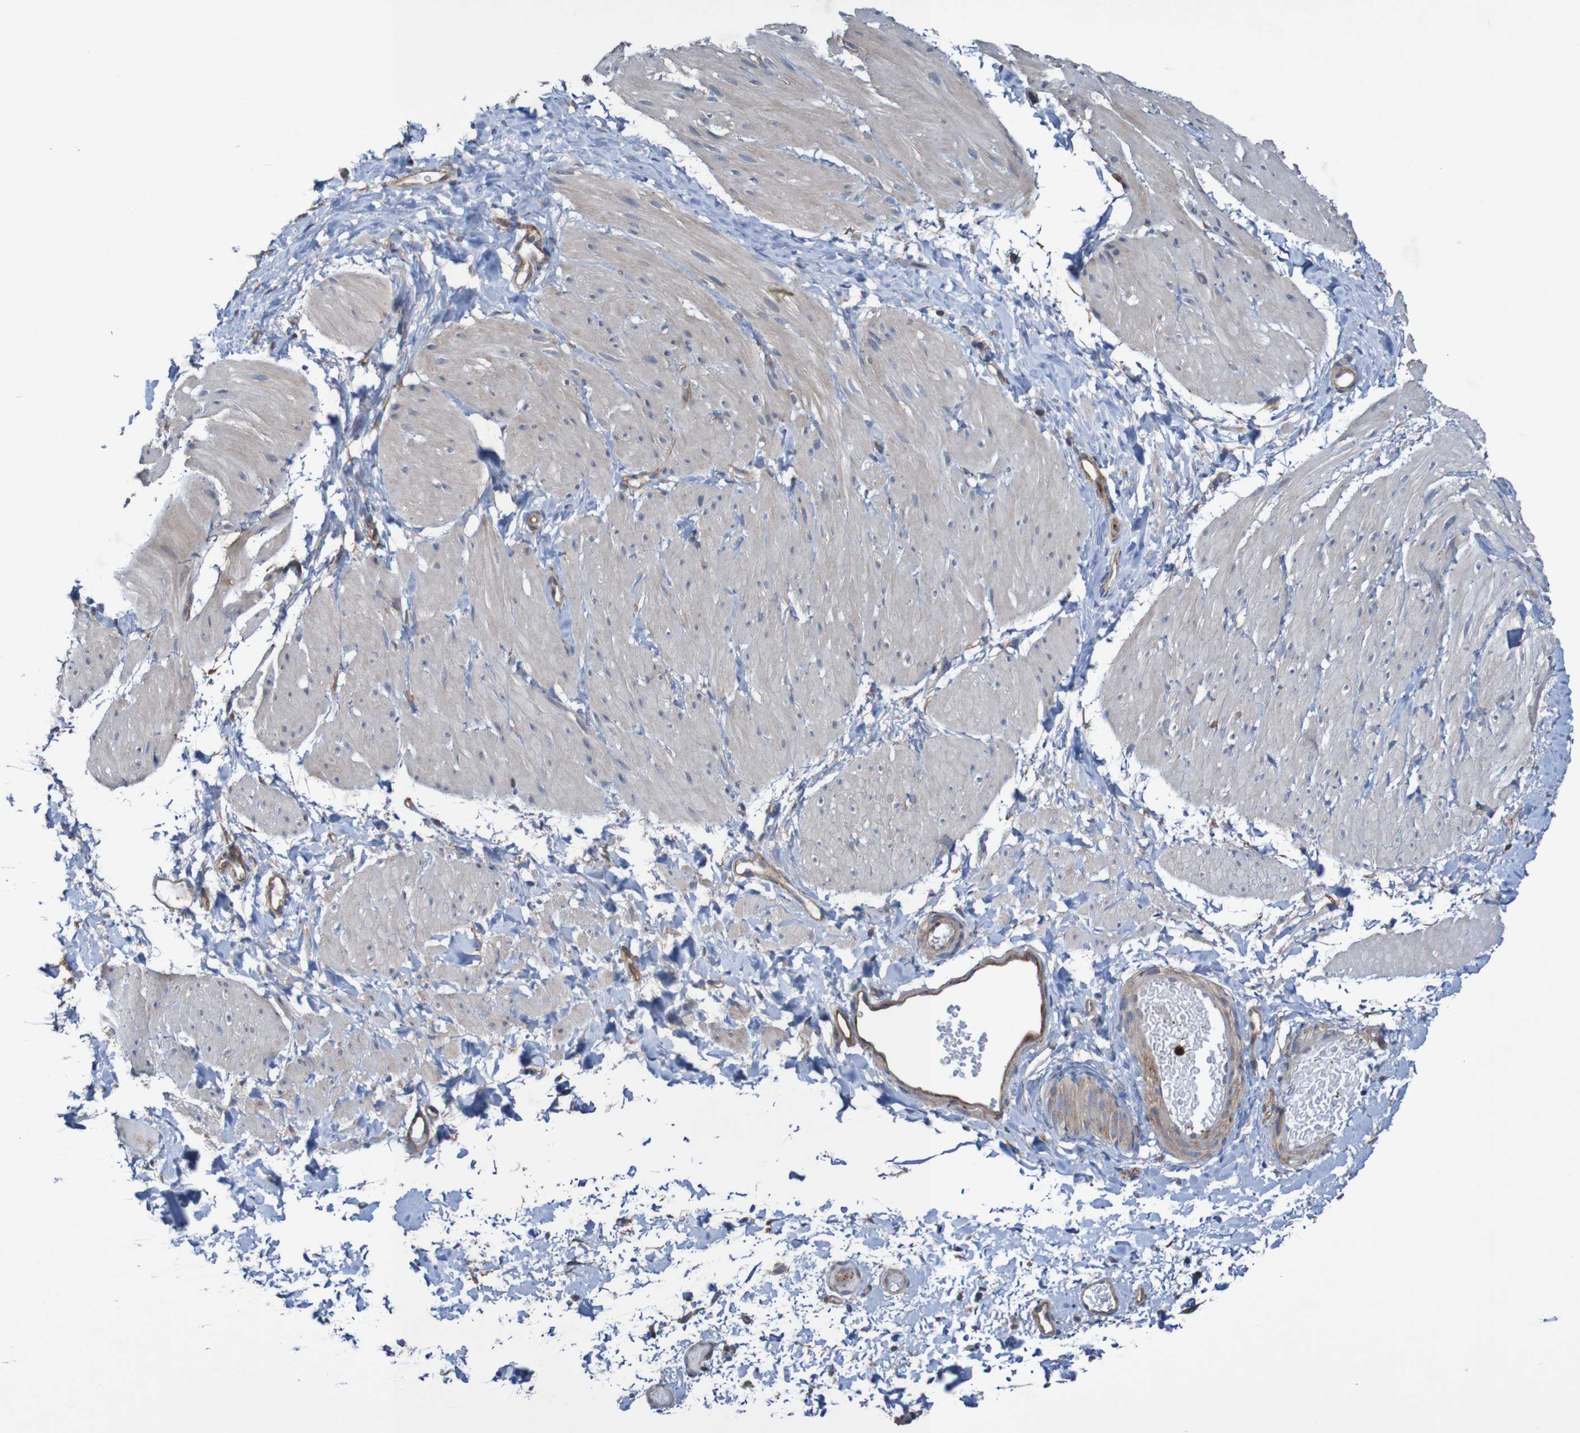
{"staining": {"intensity": "weak", "quantity": "25%-75%", "location": "cytoplasmic/membranous"}, "tissue": "smooth muscle", "cell_type": "Smooth muscle cells", "image_type": "normal", "snomed": [{"axis": "morphology", "description": "Normal tissue, NOS"}, {"axis": "topography", "description": "Smooth muscle"}], "caption": "Protein expression by immunohistochemistry (IHC) demonstrates weak cytoplasmic/membranous positivity in about 25%-75% of smooth muscle cells in normal smooth muscle.", "gene": "ST8SIA6", "patient": {"sex": "male", "age": 16}}